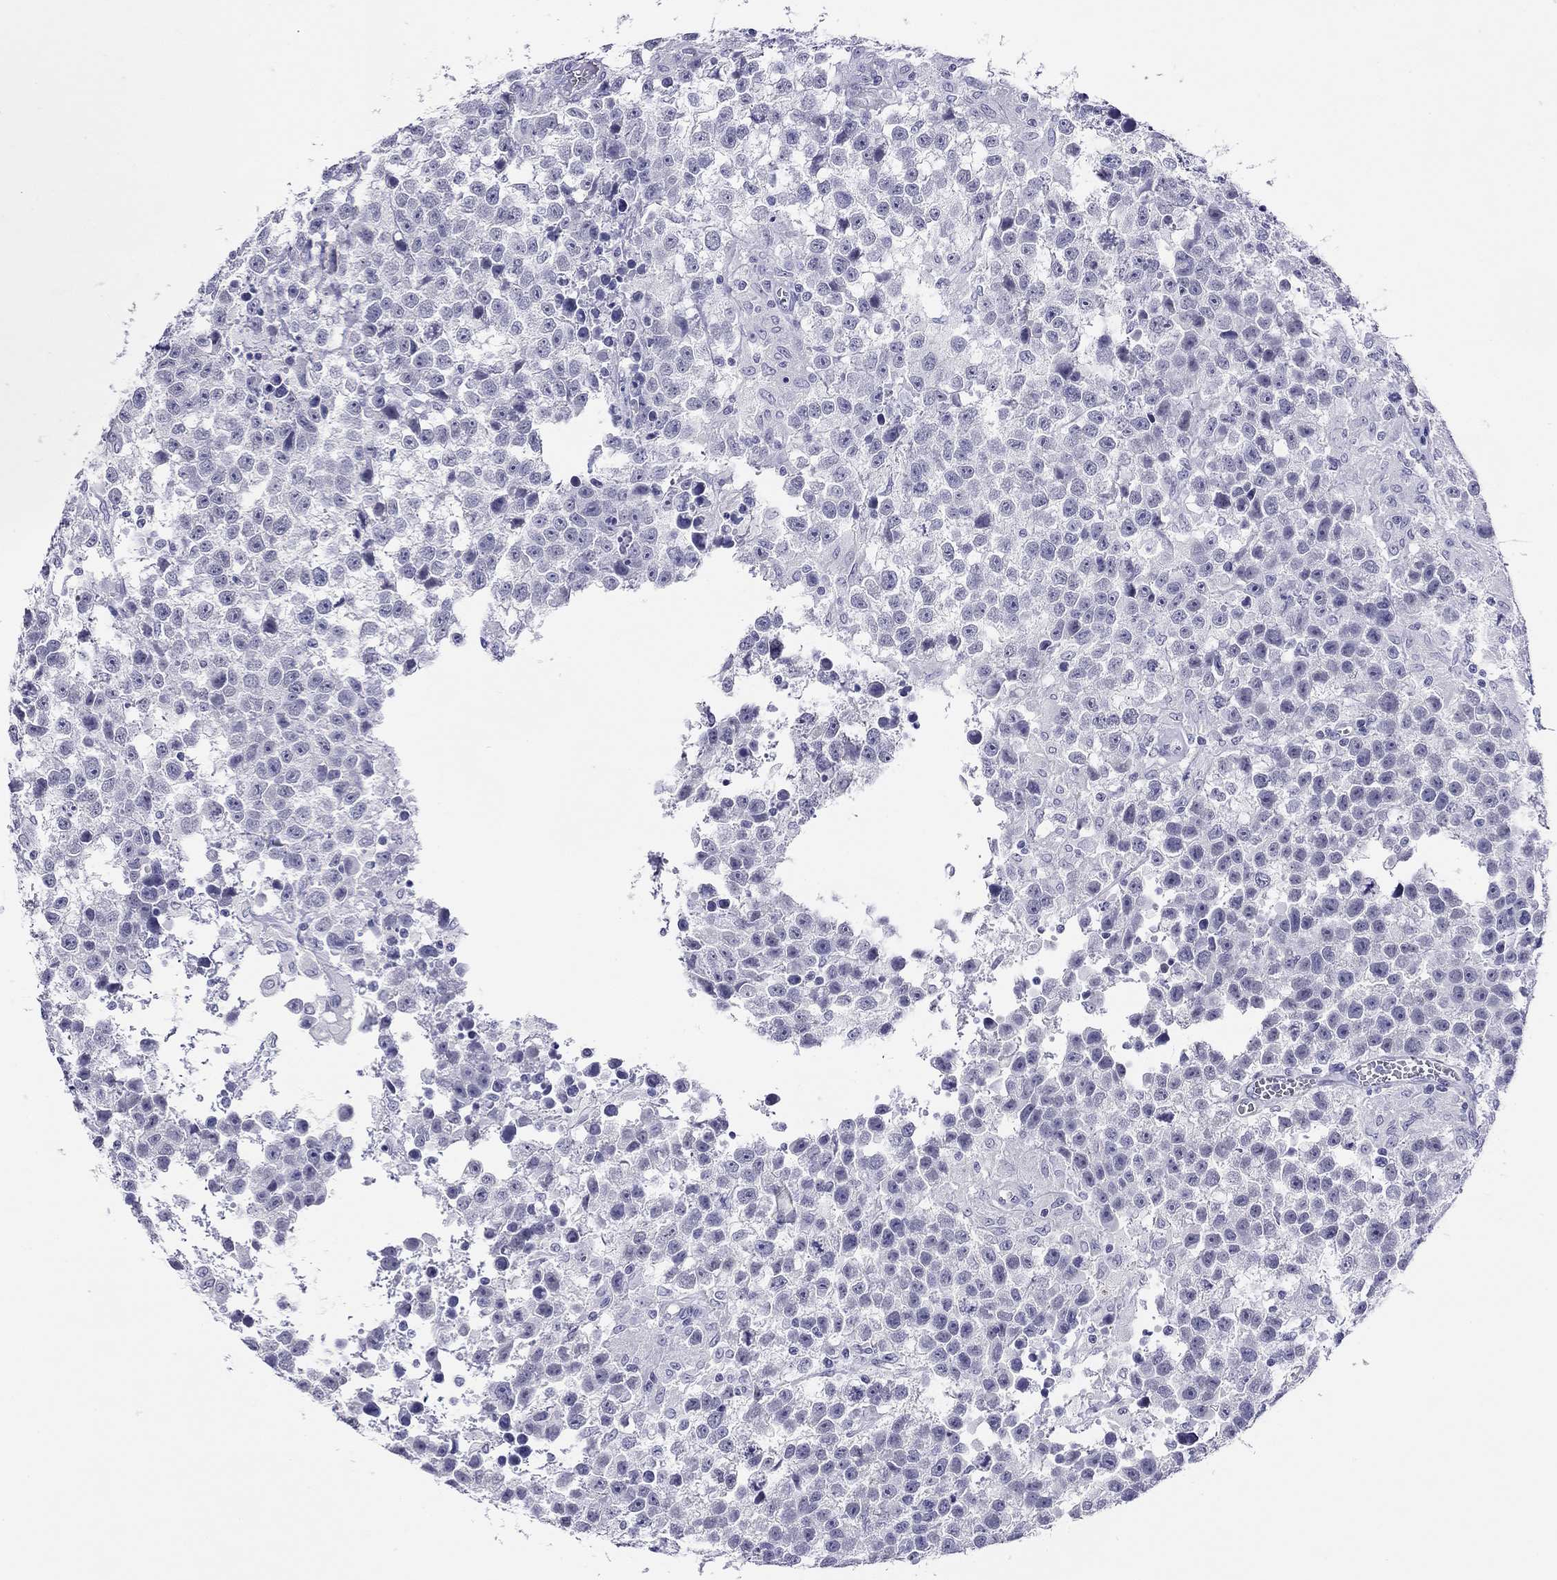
{"staining": {"intensity": "negative", "quantity": "none", "location": "none"}, "tissue": "testis cancer", "cell_type": "Tumor cells", "image_type": "cancer", "snomed": [{"axis": "morphology", "description": "Seminoma, NOS"}, {"axis": "topography", "description": "Testis"}], "caption": "Testis cancer stained for a protein using immunohistochemistry (IHC) shows no staining tumor cells.", "gene": "MYMX", "patient": {"sex": "male", "age": 43}}